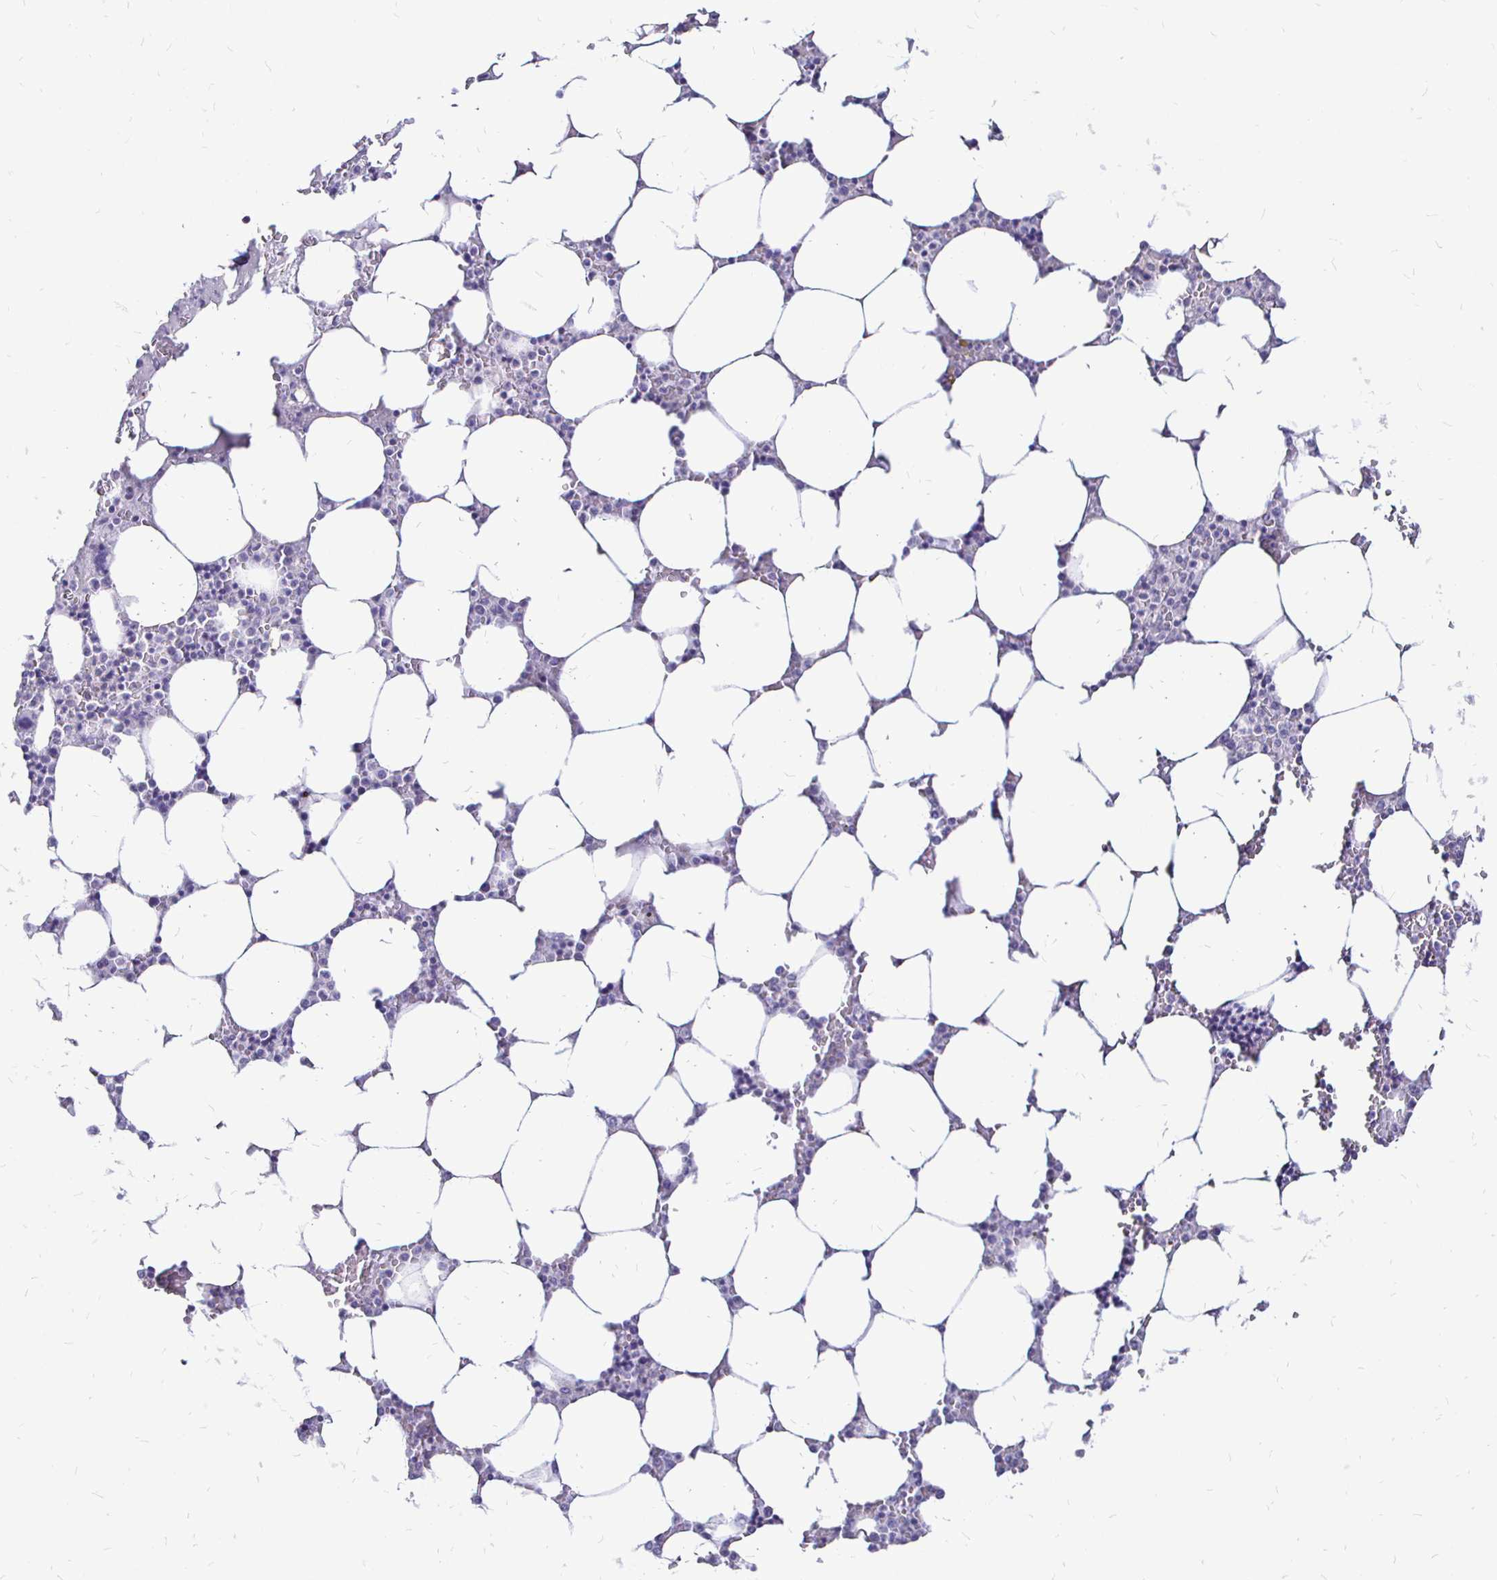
{"staining": {"intensity": "negative", "quantity": "none", "location": "none"}, "tissue": "bone marrow", "cell_type": "Hematopoietic cells", "image_type": "normal", "snomed": [{"axis": "morphology", "description": "Normal tissue, NOS"}, {"axis": "topography", "description": "Bone marrow"}], "caption": "Hematopoietic cells are negative for protein expression in normal human bone marrow. (IHC, brightfield microscopy, high magnification).", "gene": "IRGC", "patient": {"sex": "male", "age": 64}}